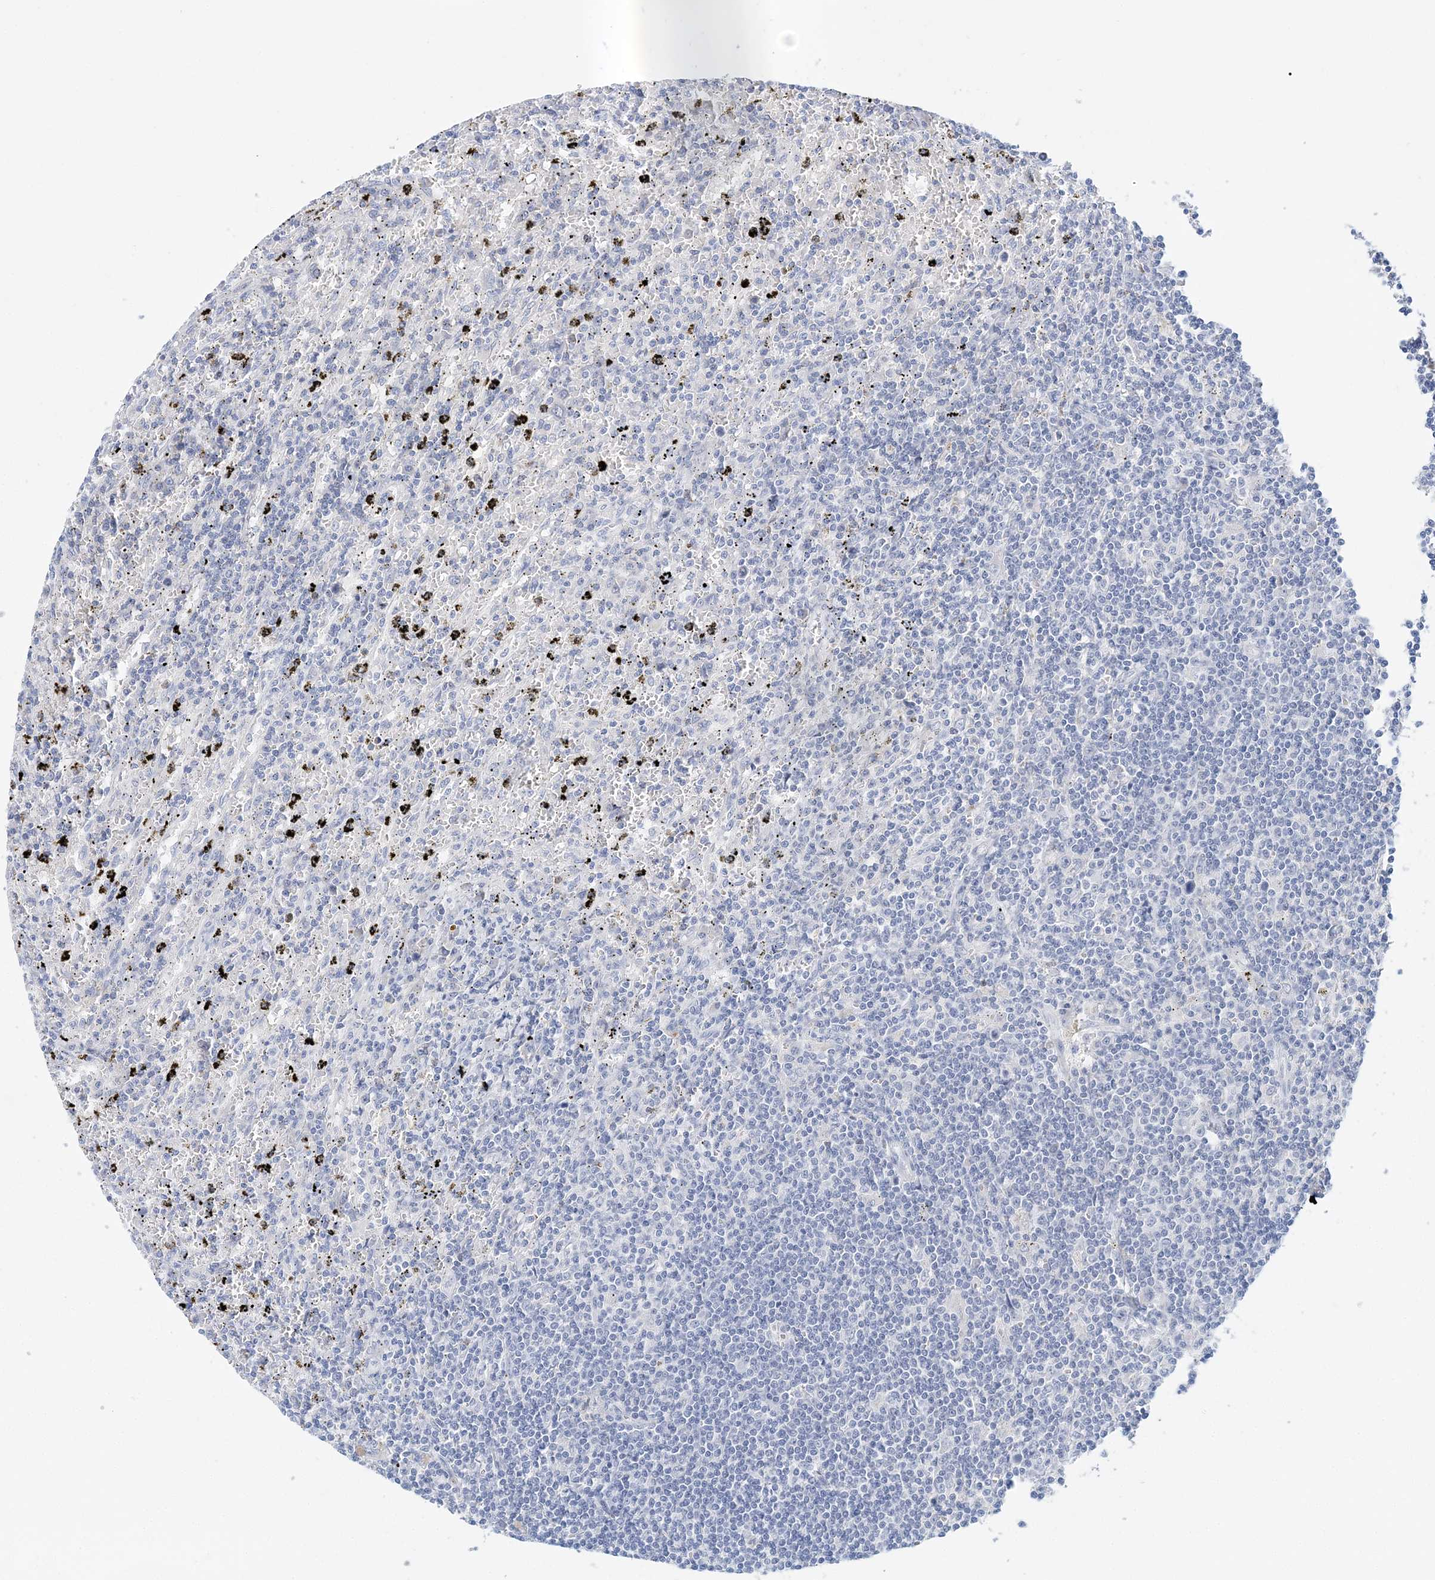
{"staining": {"intensity": "negative", "quantity": "none", "location": "none"}, "tissue": "lymphoma", "cell_type": "Tumor cells", "image_type": "cancer", "snomed": [{"axis": "morphology", "description": "Malignant lymphoma, non-Hodgkin's type, Low grade"}, {"axis": "topography", "description": "Spleen"}], "caption": "Immunohistochemistry (IHC) histopathology image of low-grade malignant lymphoma, non-Hodgkin's type stained for a protein (brown), which demonstrates no positivity in tumor cells.", "gene": "LRRIQ4", "patient": {"sex": "male", "age": 76}}